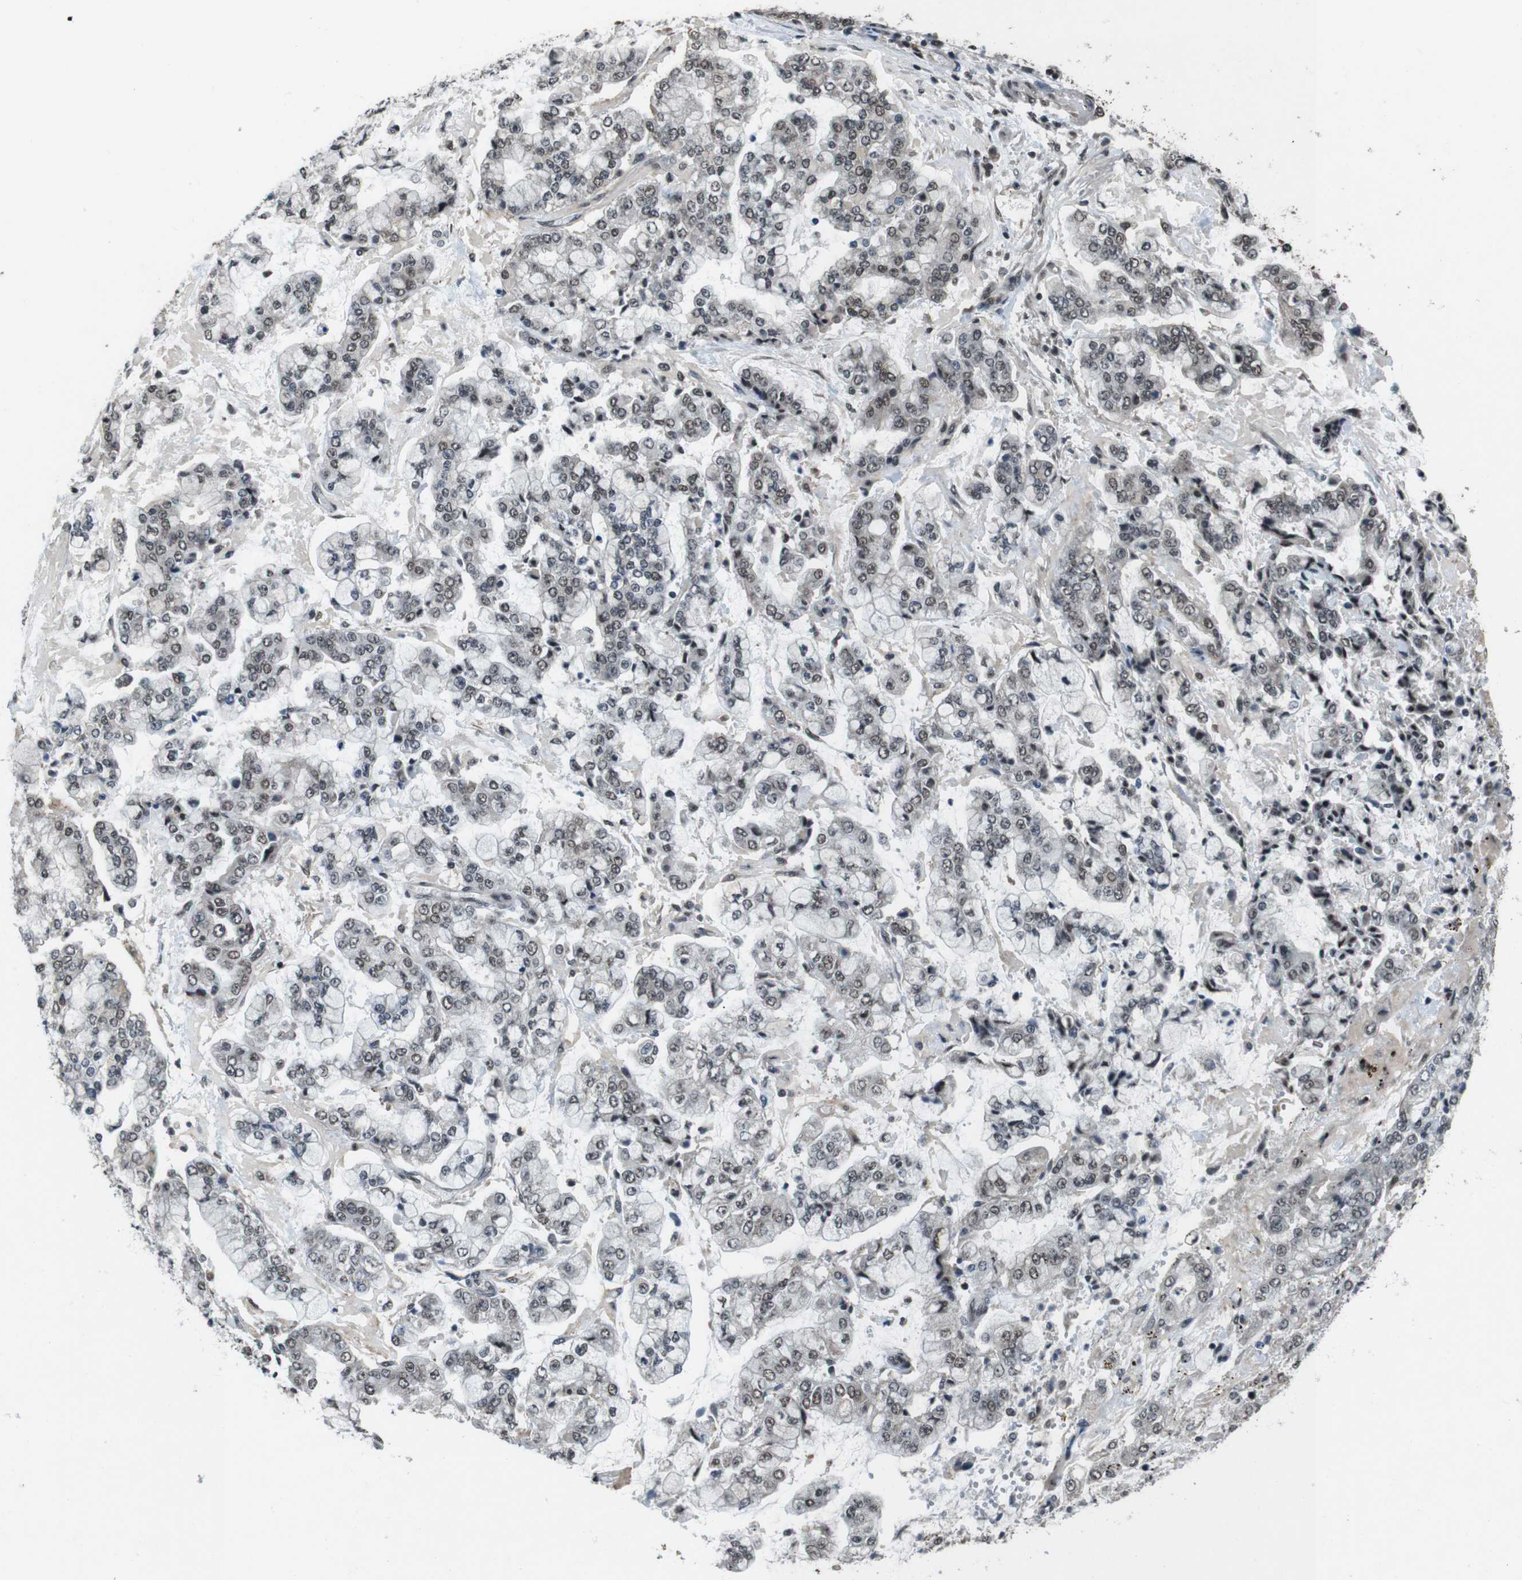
{"staining": {"intensity": "weak", "quantity": ">75%", "location": "nuclear"}, "tissue": "stomach cancer", "cell_type": "Tumor cells", "image_type": "cancer", "snomed": [{"axis": "morphology", "description": "Adenocarcinoma, NOS"}, {"axis": "topography", "description": "Stomach"}], "caption": "Immunohistochemistry of stomach adenocarcinoma exhibits low levels of weak nuclear positivity in about >75% of tumor cells.", "gene": "NR4A2", "patient": {"sex": "male", "age": 76}}